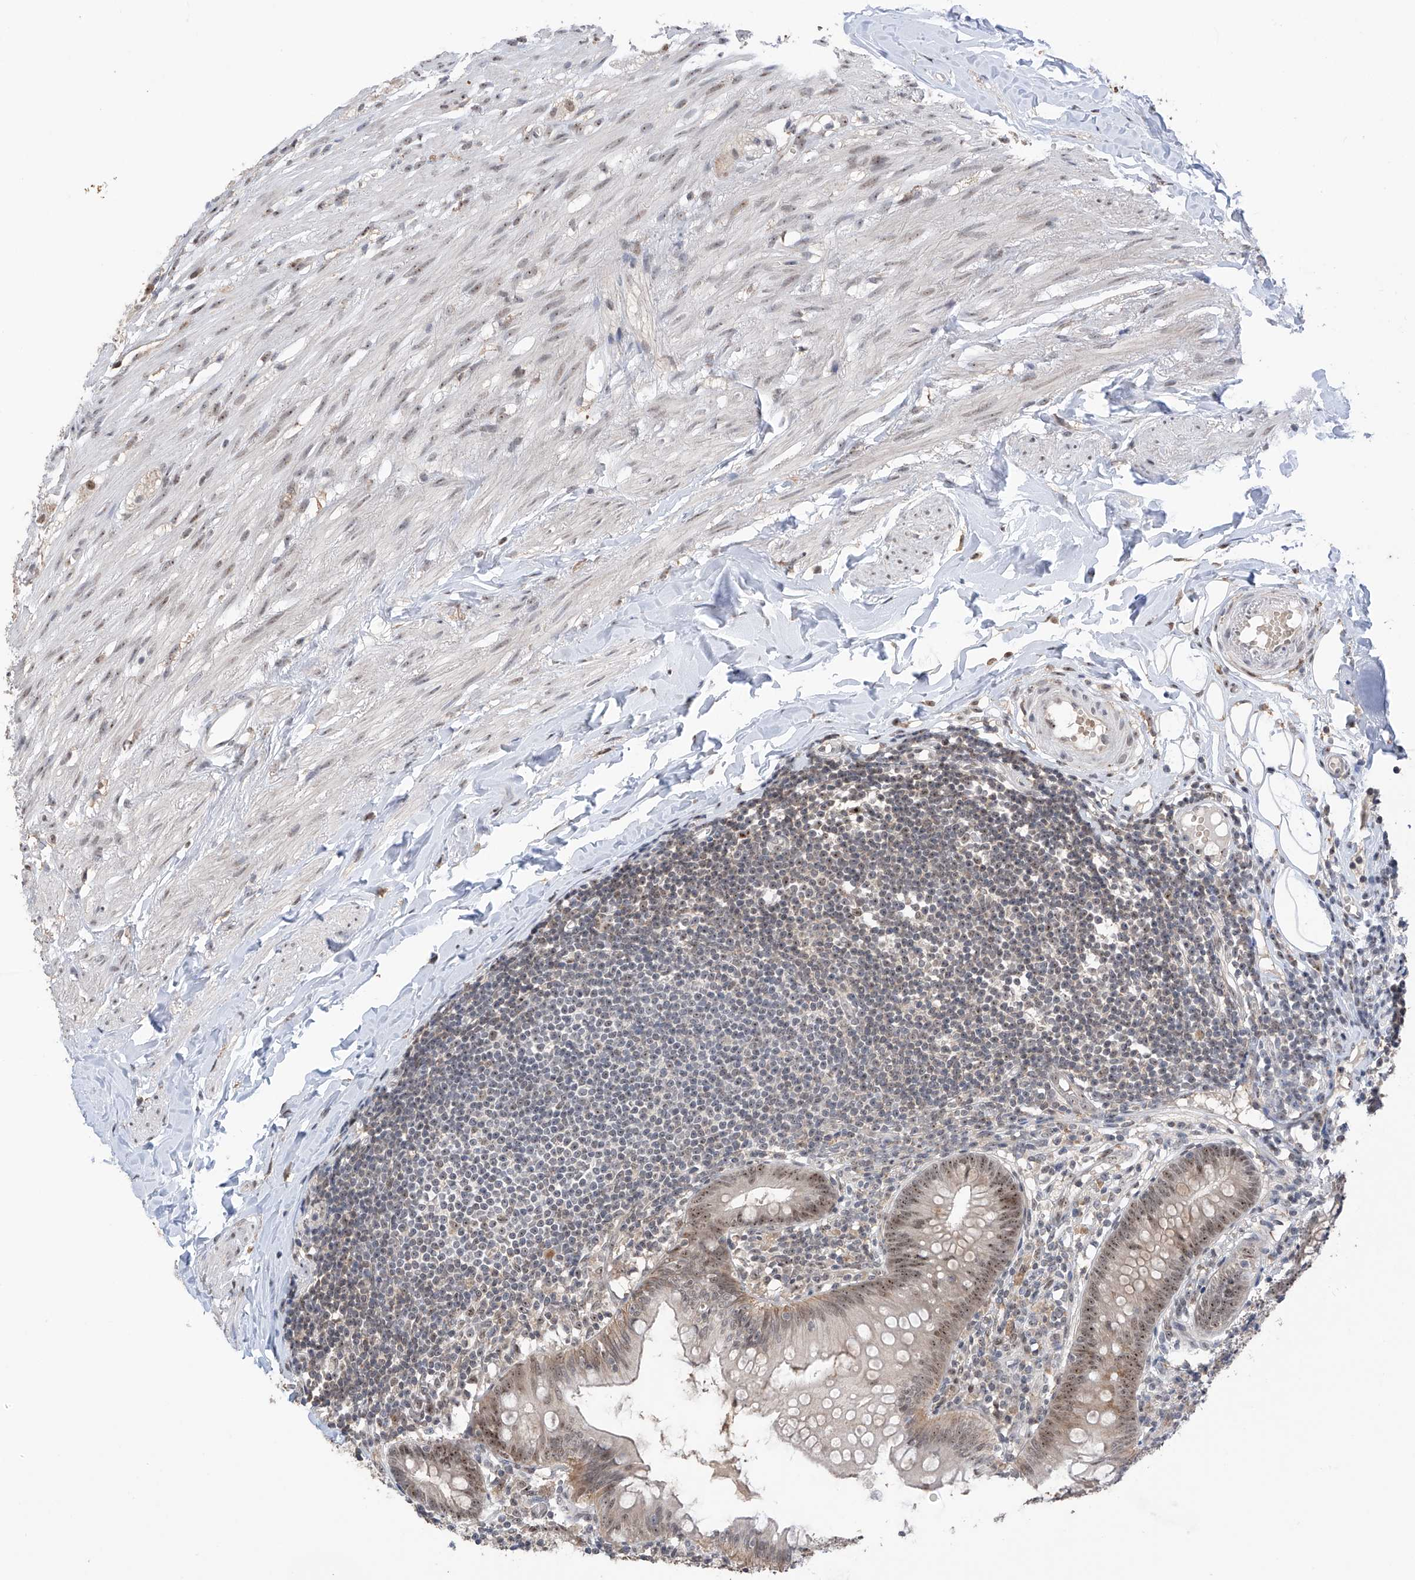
{"staining": {"intensity": "moderate", "quantity": ">75%", "location": "nuclear"}, "tissue": "appendix", "cell_type": "Glandular cells", "image_type": "normal", "snomed": [{"axis": "morphology", "description": "Normal tissue, NOS"}, {"axis": "topography", "description": "Appendix"}], "caption": "This is a histology image of immunohistochemistry (IHC) staining of benign appendix, which shows moderate expression in the nuclear of glandular cells.", "gene": "C1orf131", "patient": {"sex": "female", "age": 62}}